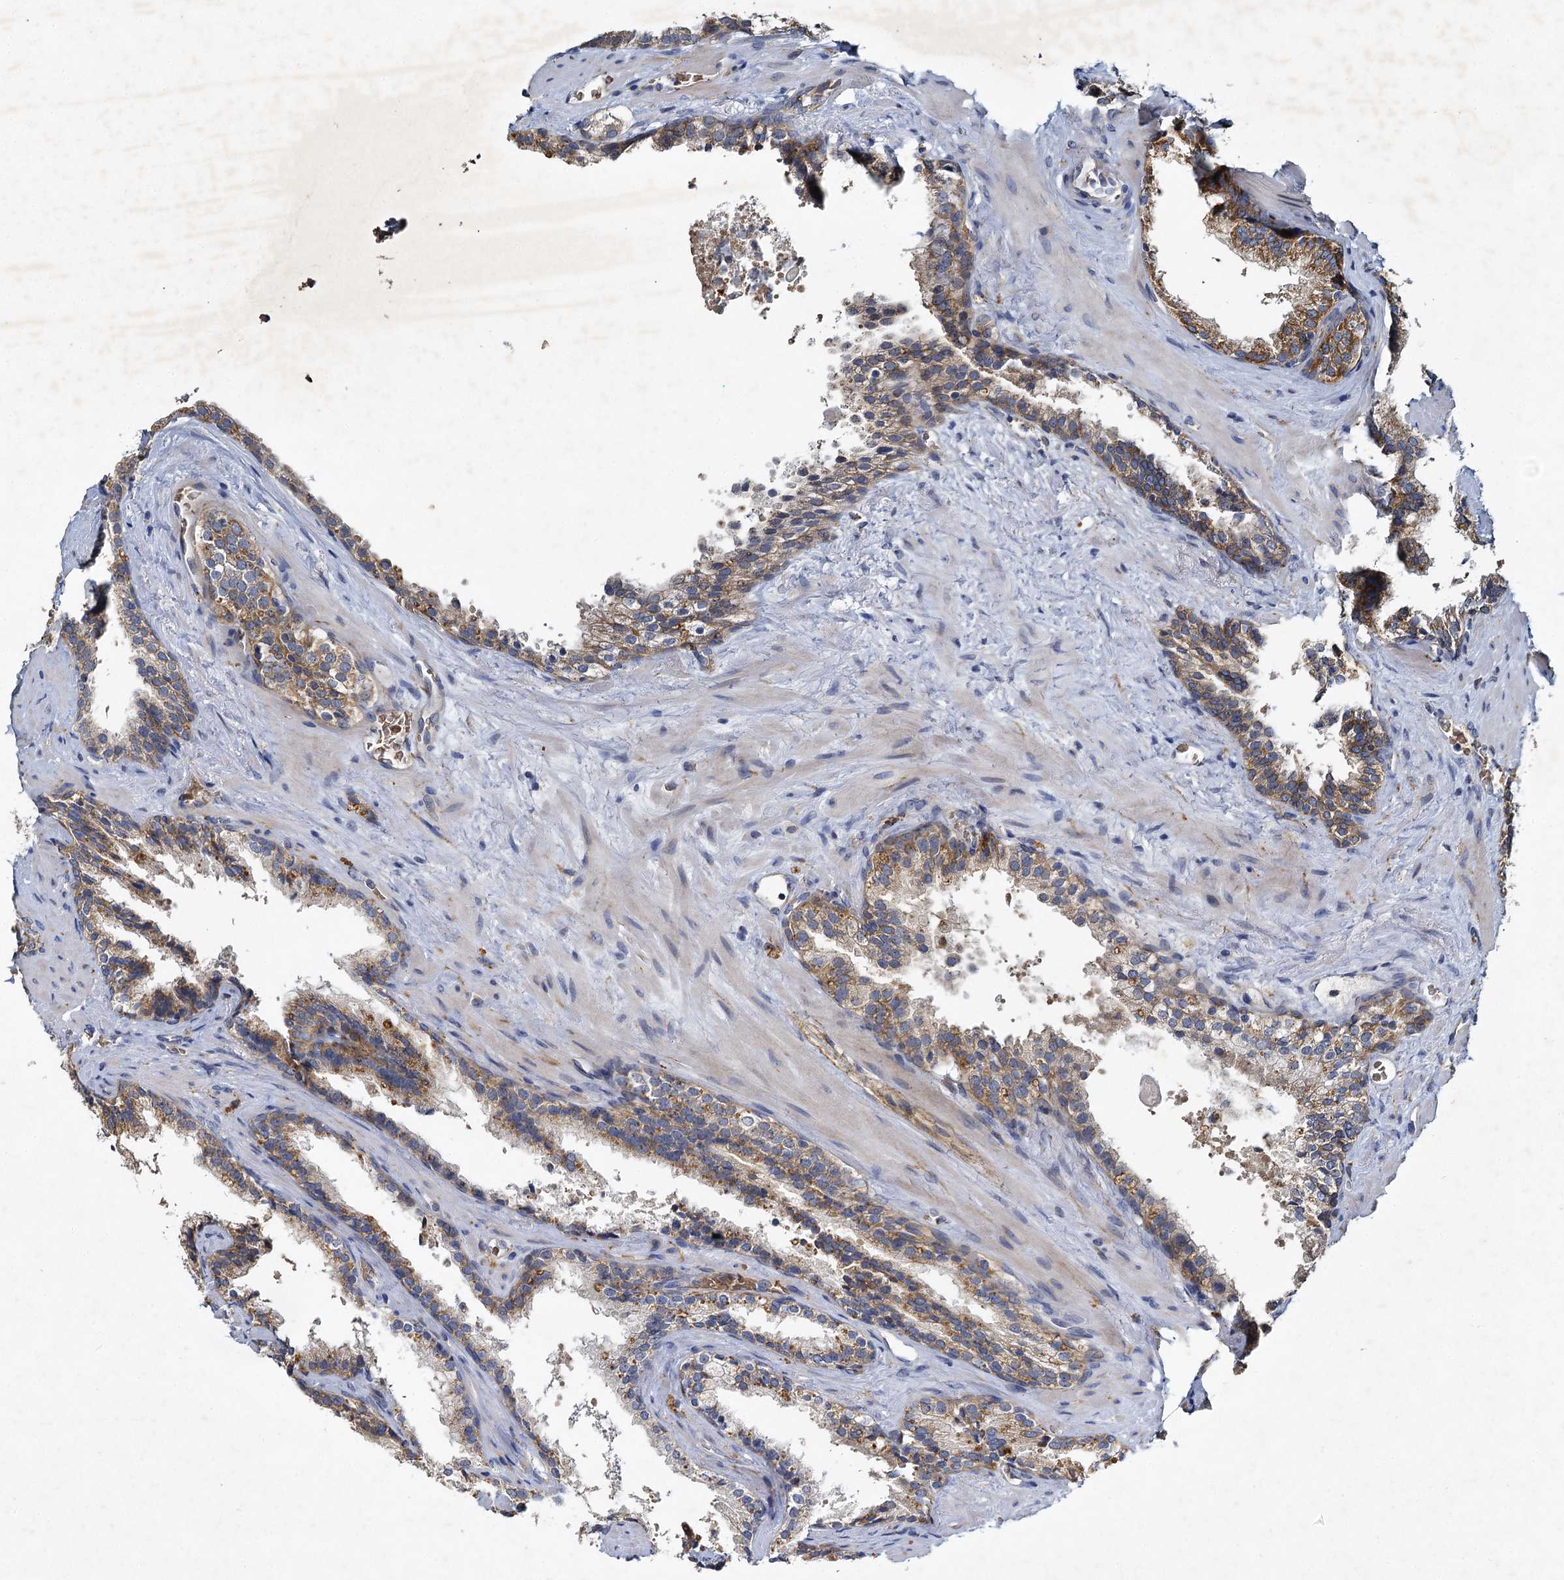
{"staining": {"intensity": "moderate", "quantity": ">75%", "location": "cytoplasmic/membranous"}, "tissue": "prostate cancer", "cell_type": "Tumor cells", "image_type": "cancer", "snomed": [{"axis": "morphology", "description": "Adenocarcinoma, High grade"}, {"axis": "topography", "description": "Prostate"}], "caption": "The immunohistochemical stain highlights moderate cytoplasmic/membranous positivity in tumor cells of prostate cancer (high-grade adenocarcinoma) tissue. (Brightfield microscopy of DAB IHC at high magnification).", "gene": "BCS1L", "patient": {"sex": "male", "age": 57}}